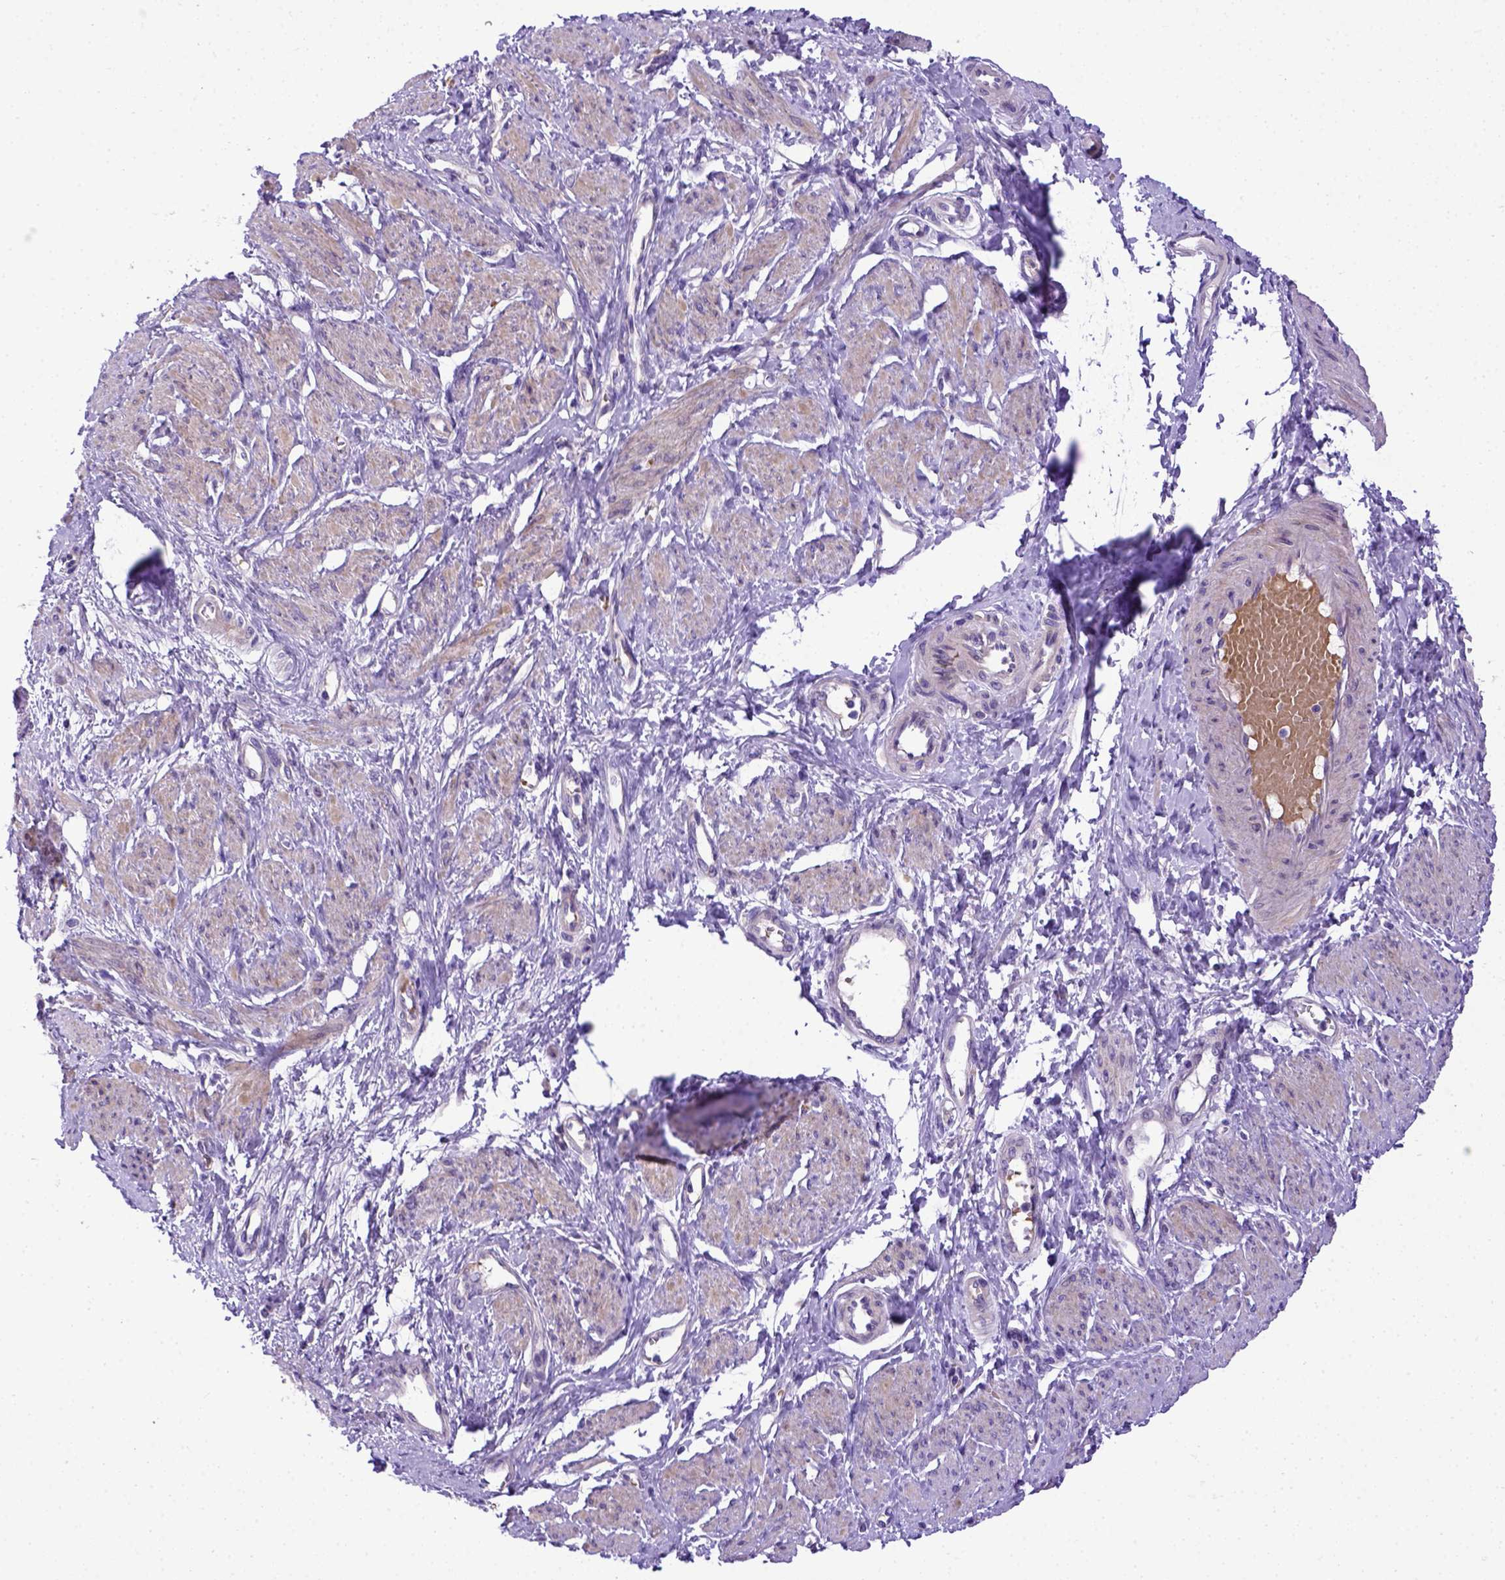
{"staining": {"intensity": "negative", "quantity": "none", "location": "none"}, "tissue": "smooth muscle", "cell_type": "Smooth muscle cells", "image_type": "normal", "snomed": [{"axis": "morphology", "description": "Normal tissue, NOS"}, {"axis": "topography", "description": "Smooth muscle"}, {"axis": "topography", "description": "Uterus"}], "caption": "Smooth muscle cells are negative for brown protein staining in benign smooth muscle. (DAB (3,3'-diaminobenzidine) IHC visualized using brightfield microscopy, high magnification).", "gene": "ADAM12", "patient": {"sex": "female", "age": 39}}